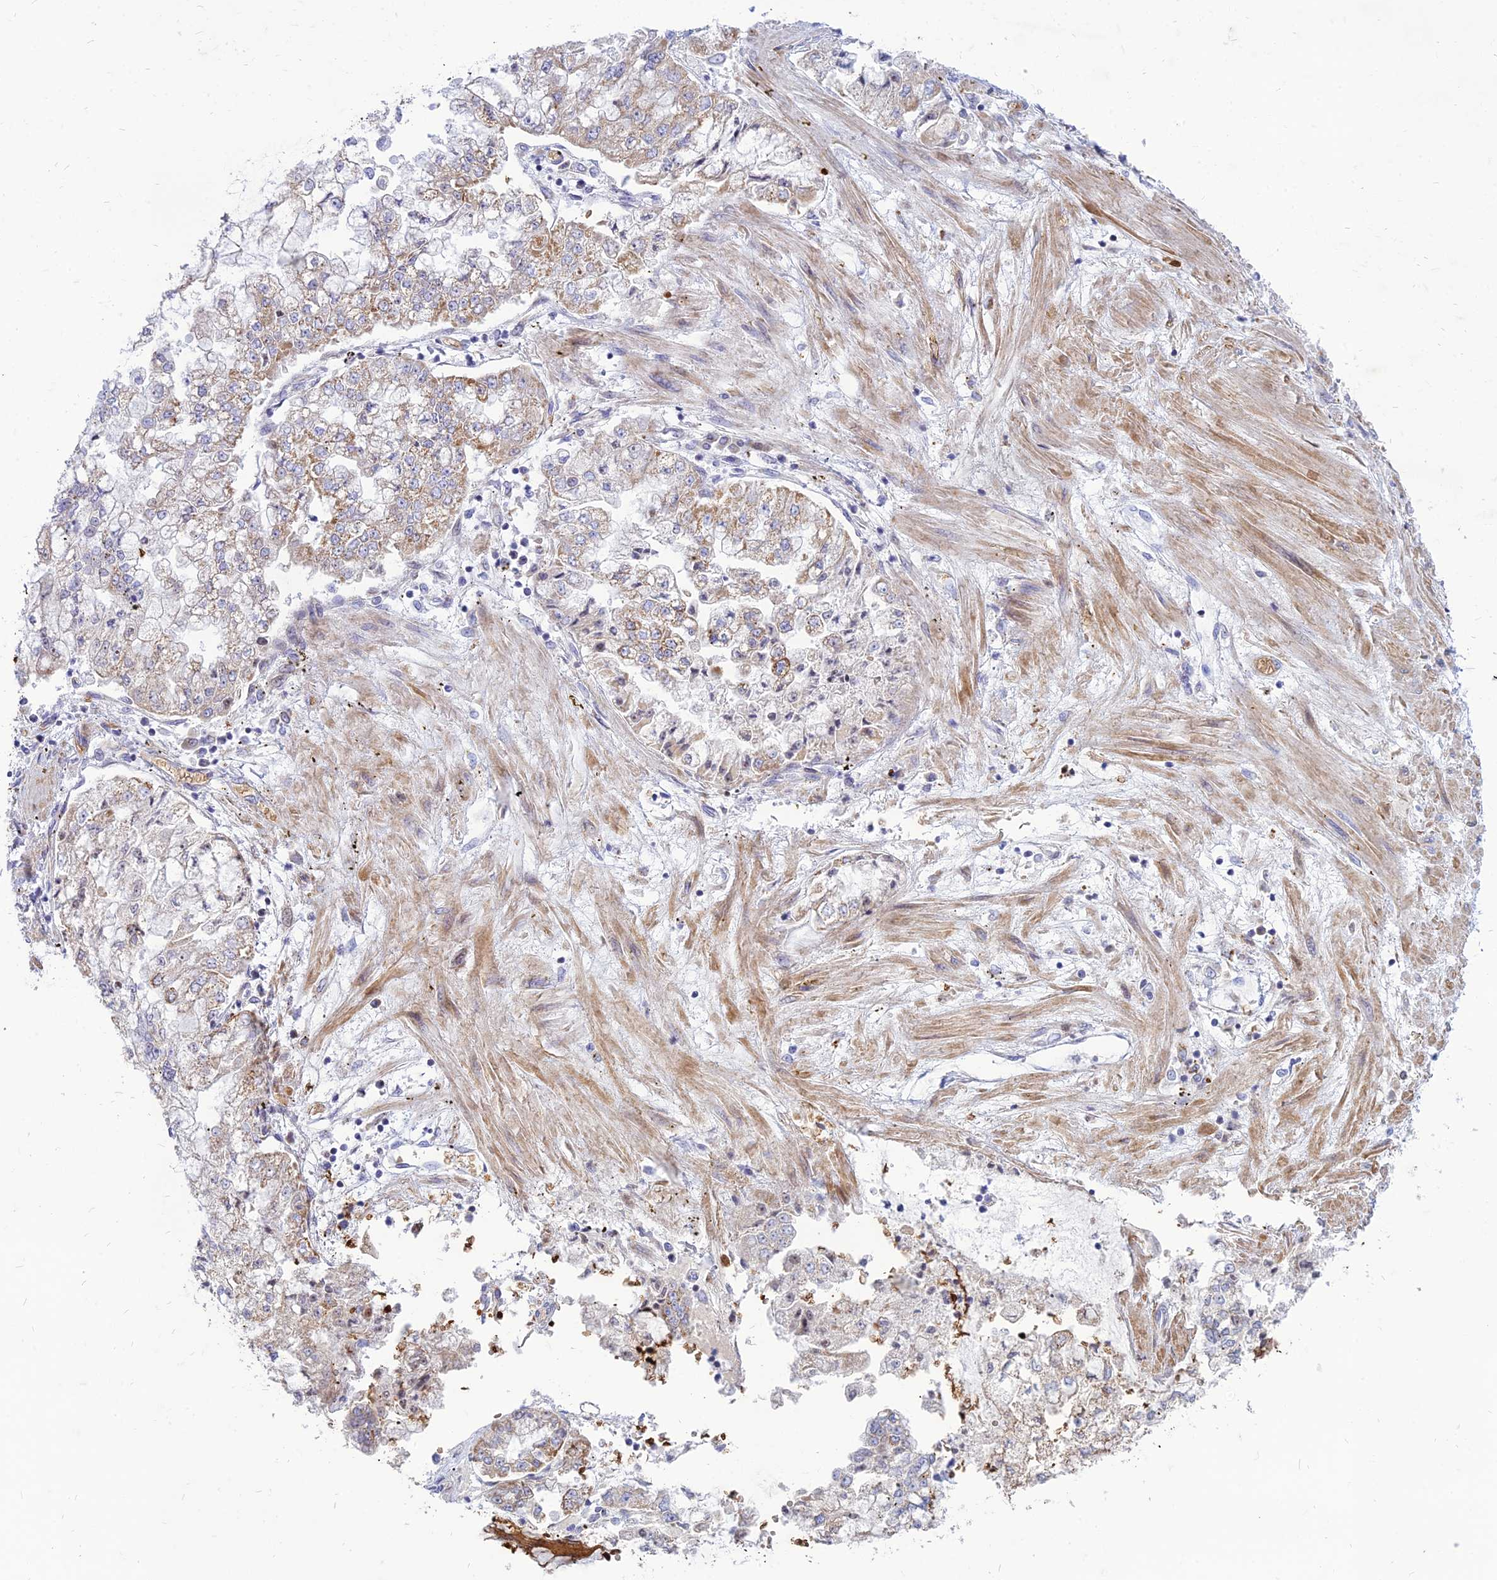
{"staining": {"intensity": "weak", "quantity": "<25%", "location": "cytoplasmic/membranous"}, "tissue": "stomach cancer", "cell_type": "Tumor cells", "image_type": "cancer", "snomed": [{"axis": "morphology", "description": "Adenocarcinoma, NOS"}, {"axis": "topography", "description": "Stomach"}], "caption": "Immunohistochemistry of stomach cancer demonstrates no expression in tumor cells. (IHC, brightfield microscopy, high magnification).", "gene": "HHAT", "patient": {"sex": "male", "age": 76}}